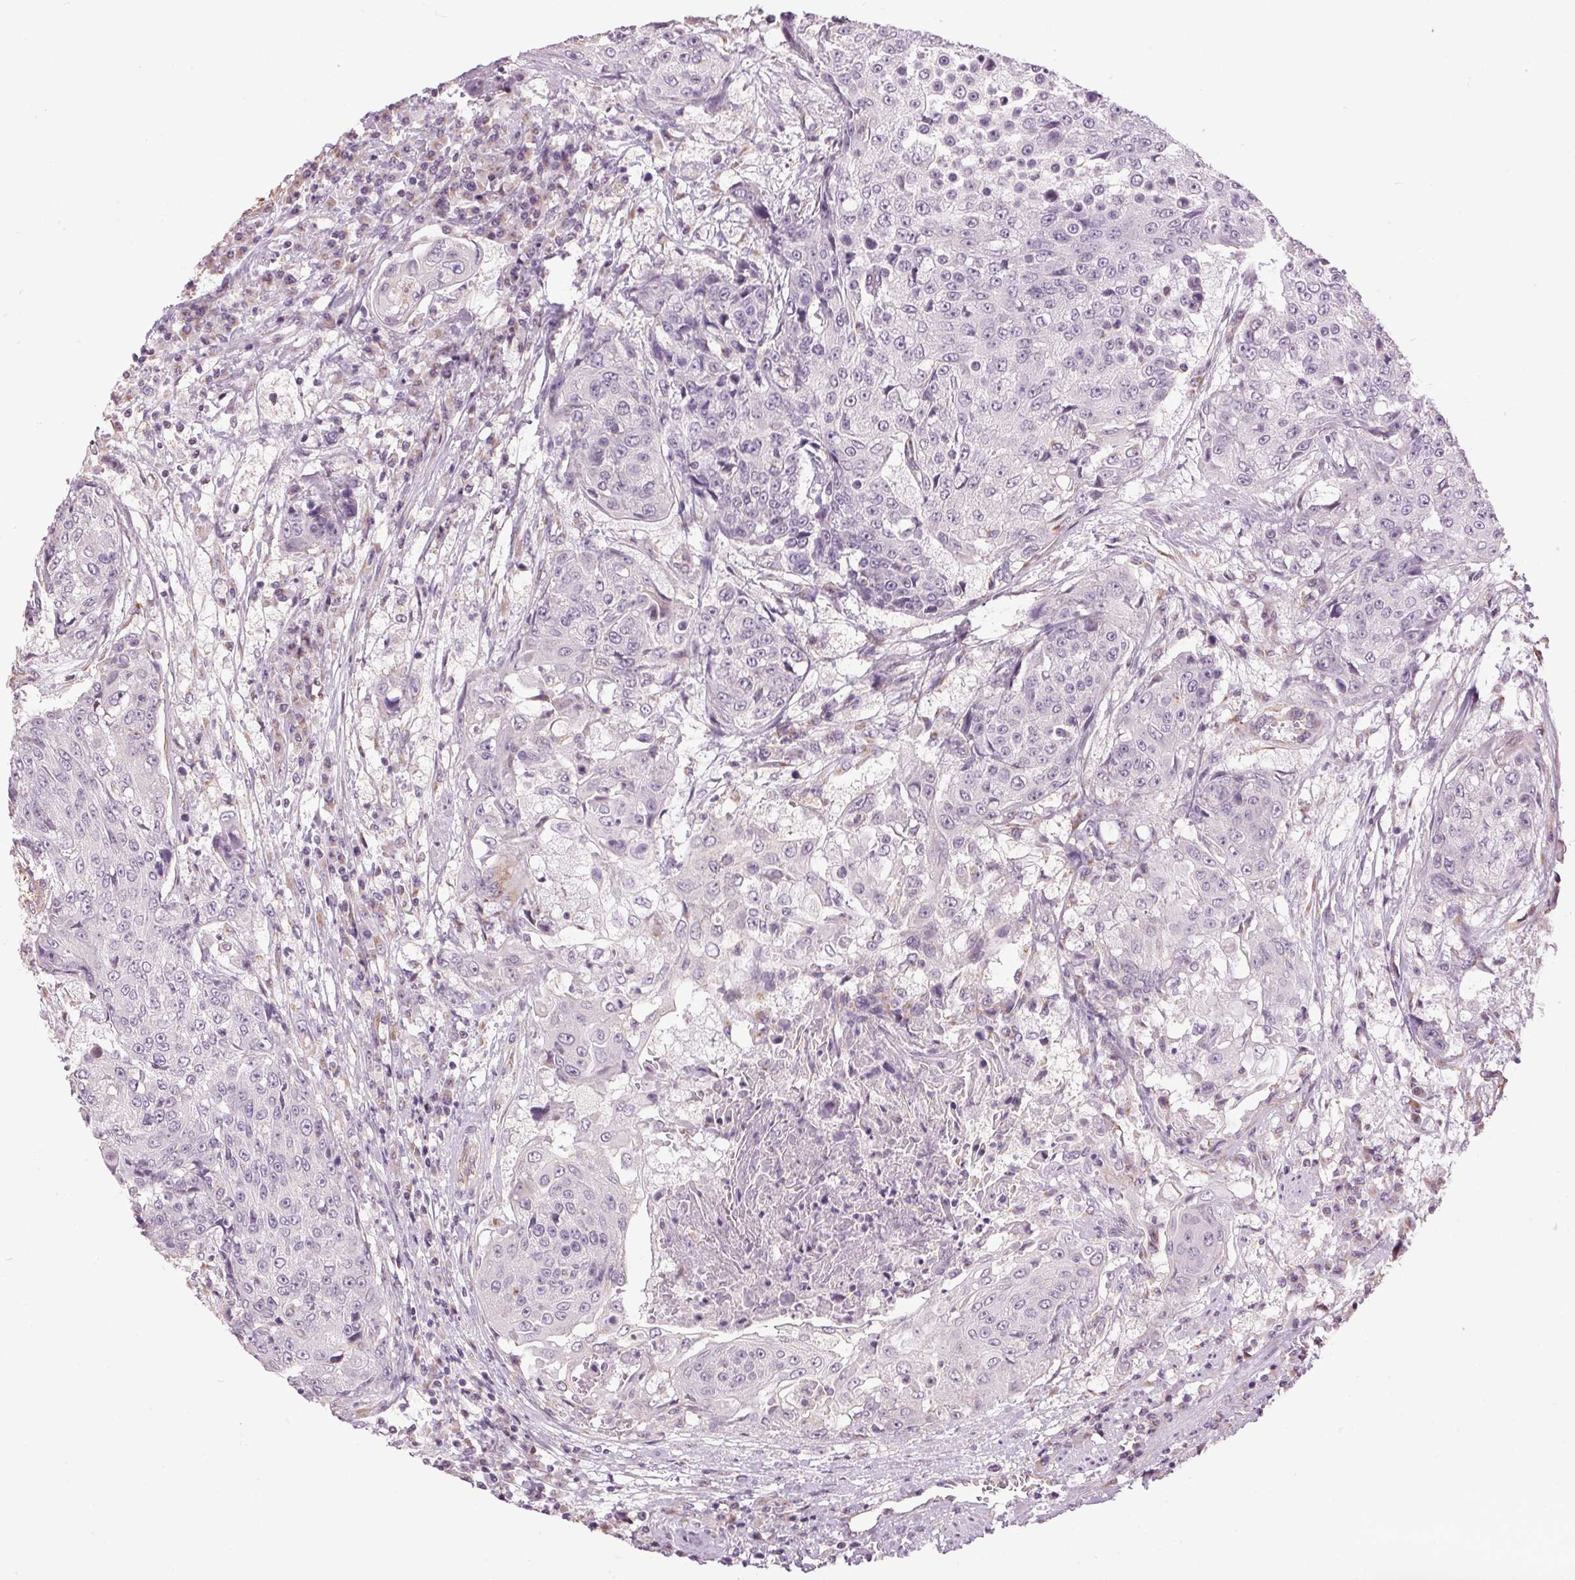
{"staining": {"intensity": "negative", "quantity": "none", "location": "none"}, "tissue": "urothelial cancer", "cell_type": "Tumor cells", "image_type": "cancer", "snomed": [{"axis": "morphology", "description": "Urothelial carcinoma, High grade"}, {"axis": "topography", "description": "Urinary bladder"}], "caption": "Urothelial cancer was stained to show a protein in brown. There is no significant staining in tumor cells.", "gene": "GOLPH3", "patient": {"sex": "female", "age": 63}}